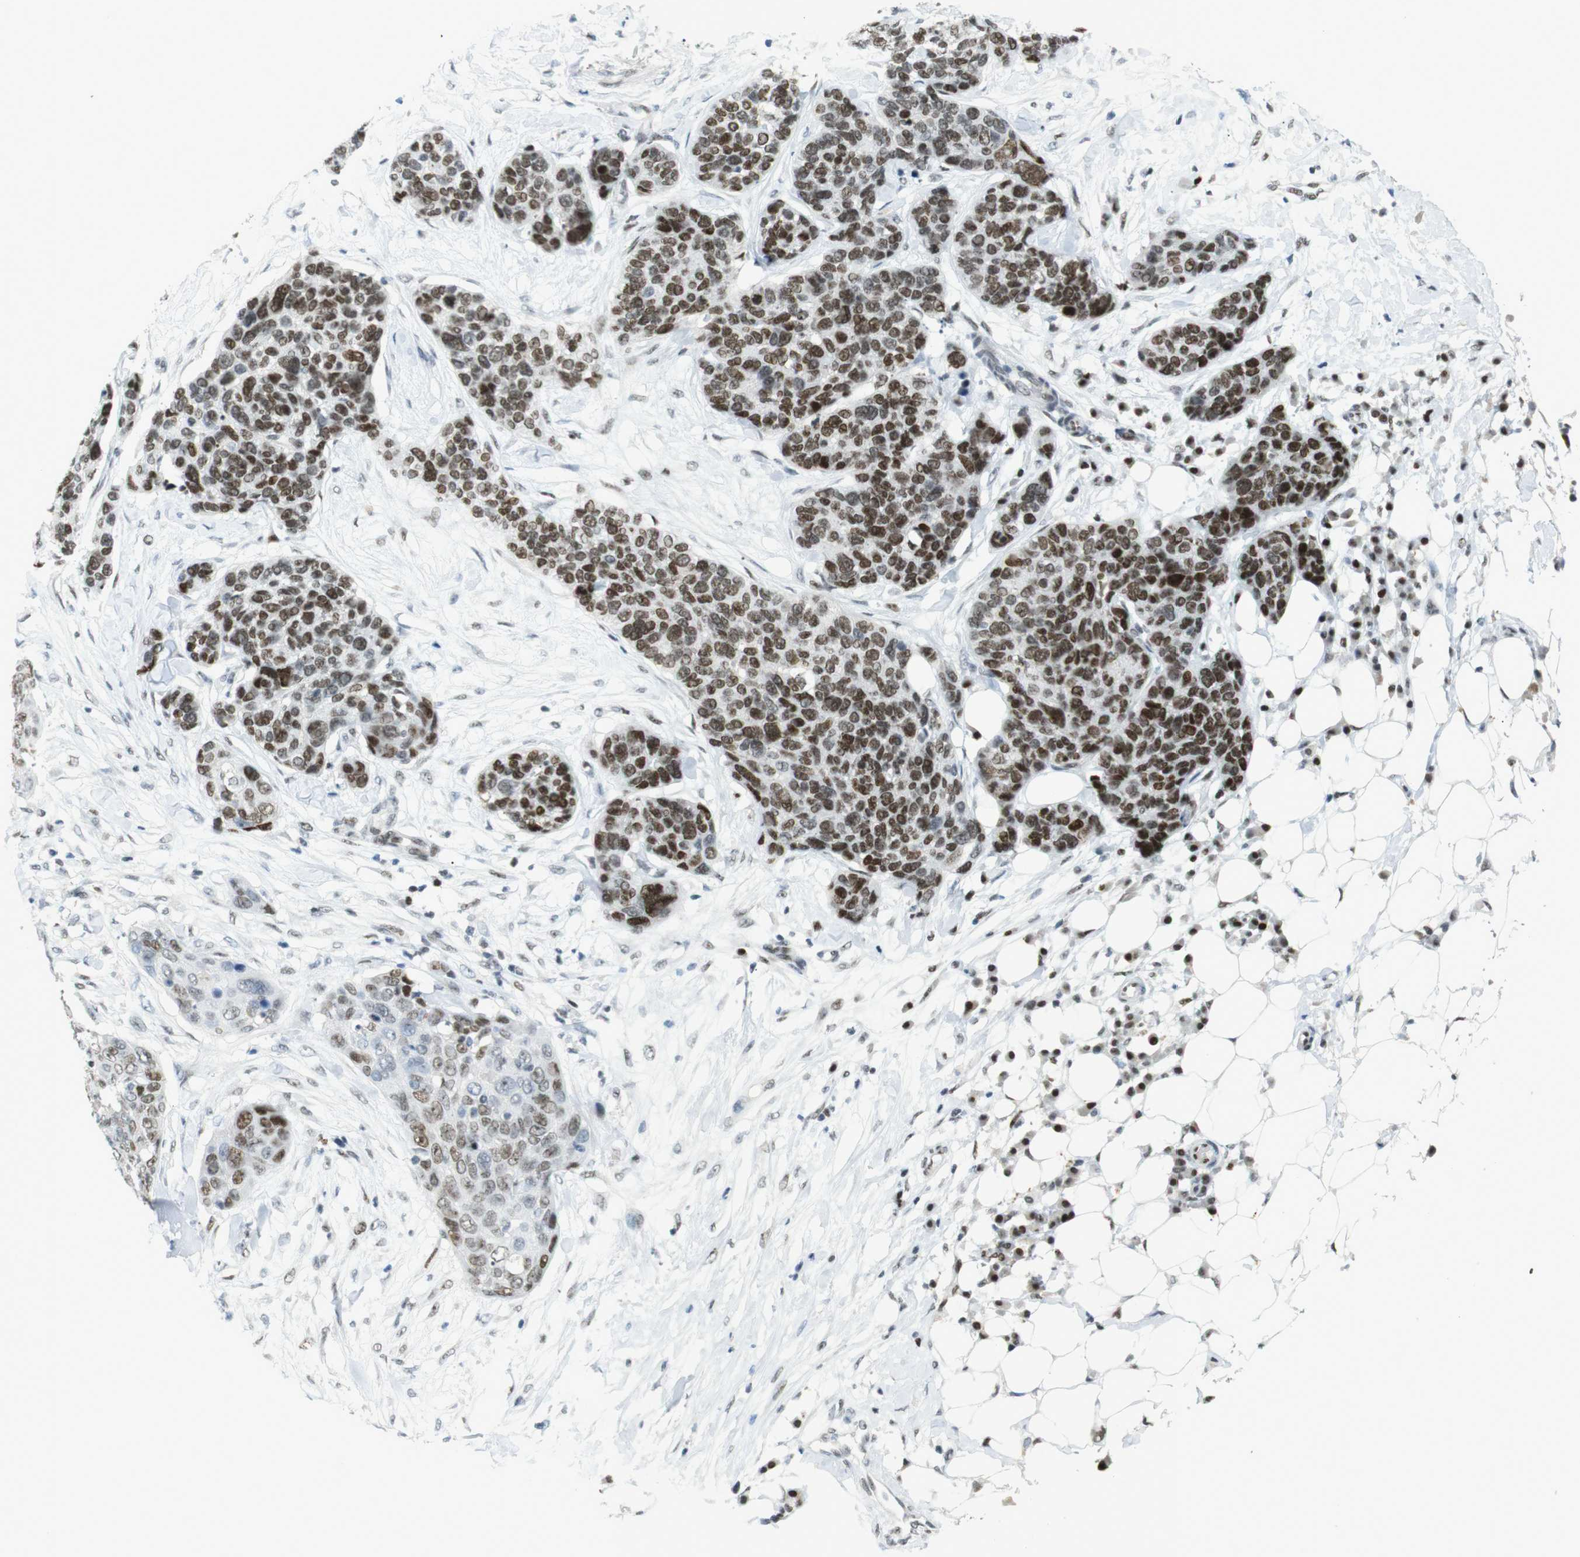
{"staining": {"intensity": "strong", "quantity": ">75%", "location": "nuclear"}, "tissue": "skin cancer", "cell_type": "Tumor cells", "image_type": "cancer", "snomed": [{"axis": "morphology", "description": "Squamous cell carcinoma in situ, NOS"}, {"axis": "morphology", "description": "Squamous cell carcinoma, NOS"}, {"axis": "topography", "description": "Skin"}], "caption": "Brown immunohistochemical staining in skin squamous cell carcinoma in situ exhibits strong nuclear positivity in about >75% of tumor cells.", "gene": "RIOX2", "patient": {"sex": "male", "age": 93}}